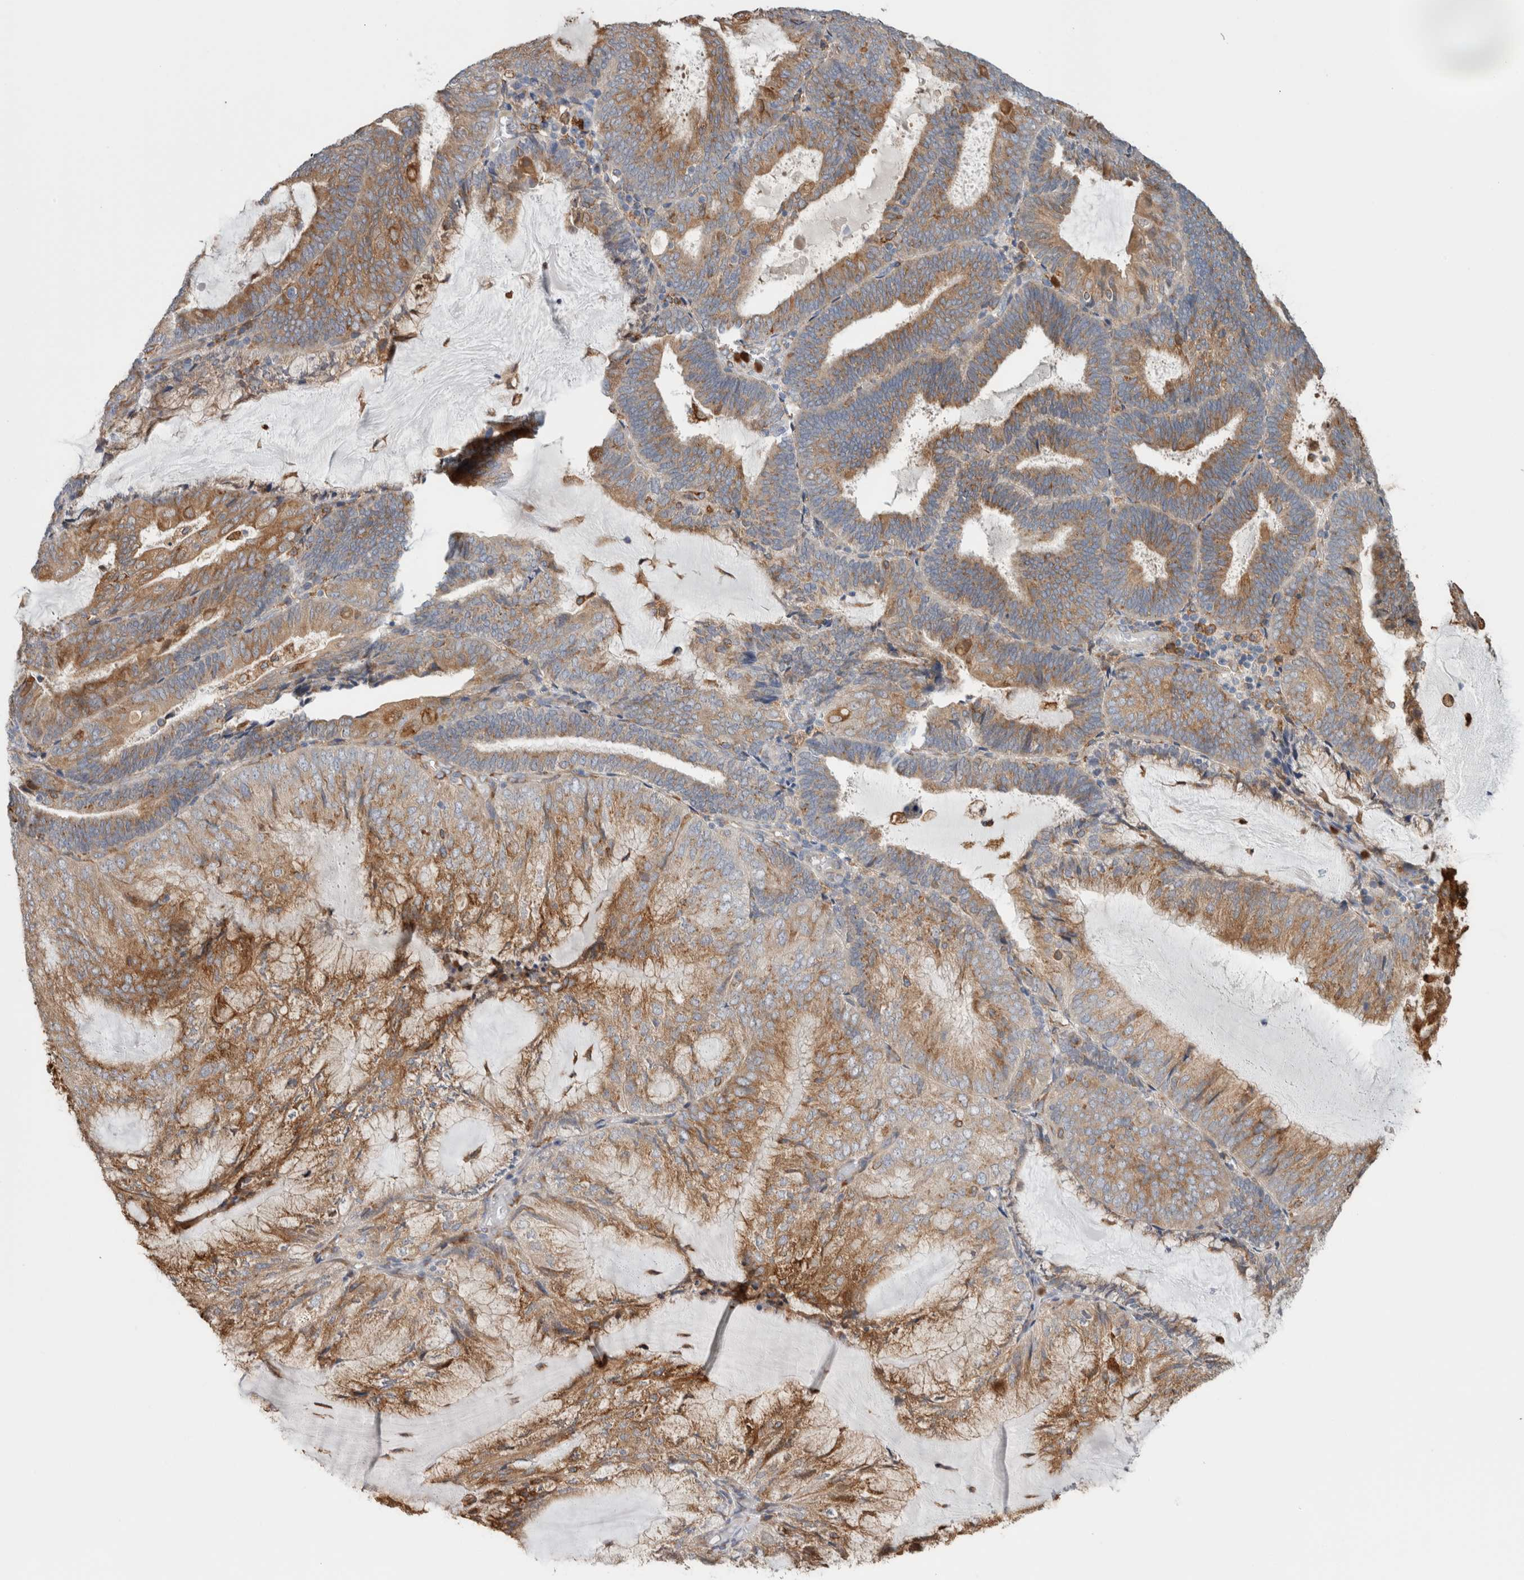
{"staining": {"intensity": "moderate", "quantity": ">75%", "location": "cytoplasmic/membranous"}, "tissue": "endometrial cancer", "cell_type": "Tumor cells", "image_type": "cancer", "snomed": [{"axis": "morphology", "description": "Adenocarcinoma, NOS"}, {"axis": "topography", "description": "Endometrium"}], "caption": "Adenocarcinoma (endometrial) was stained to show a protein in brown. There is medium levels of moderate cytoplasmic/membranous positivity in about >75% of tumor cells. (Stains: DAB in brown, nuclei in blue, Microscopy: brightfield microscopy at high magnification).", "gene": "P4HA1", "patient": {"sex": "female", "age": 81}}